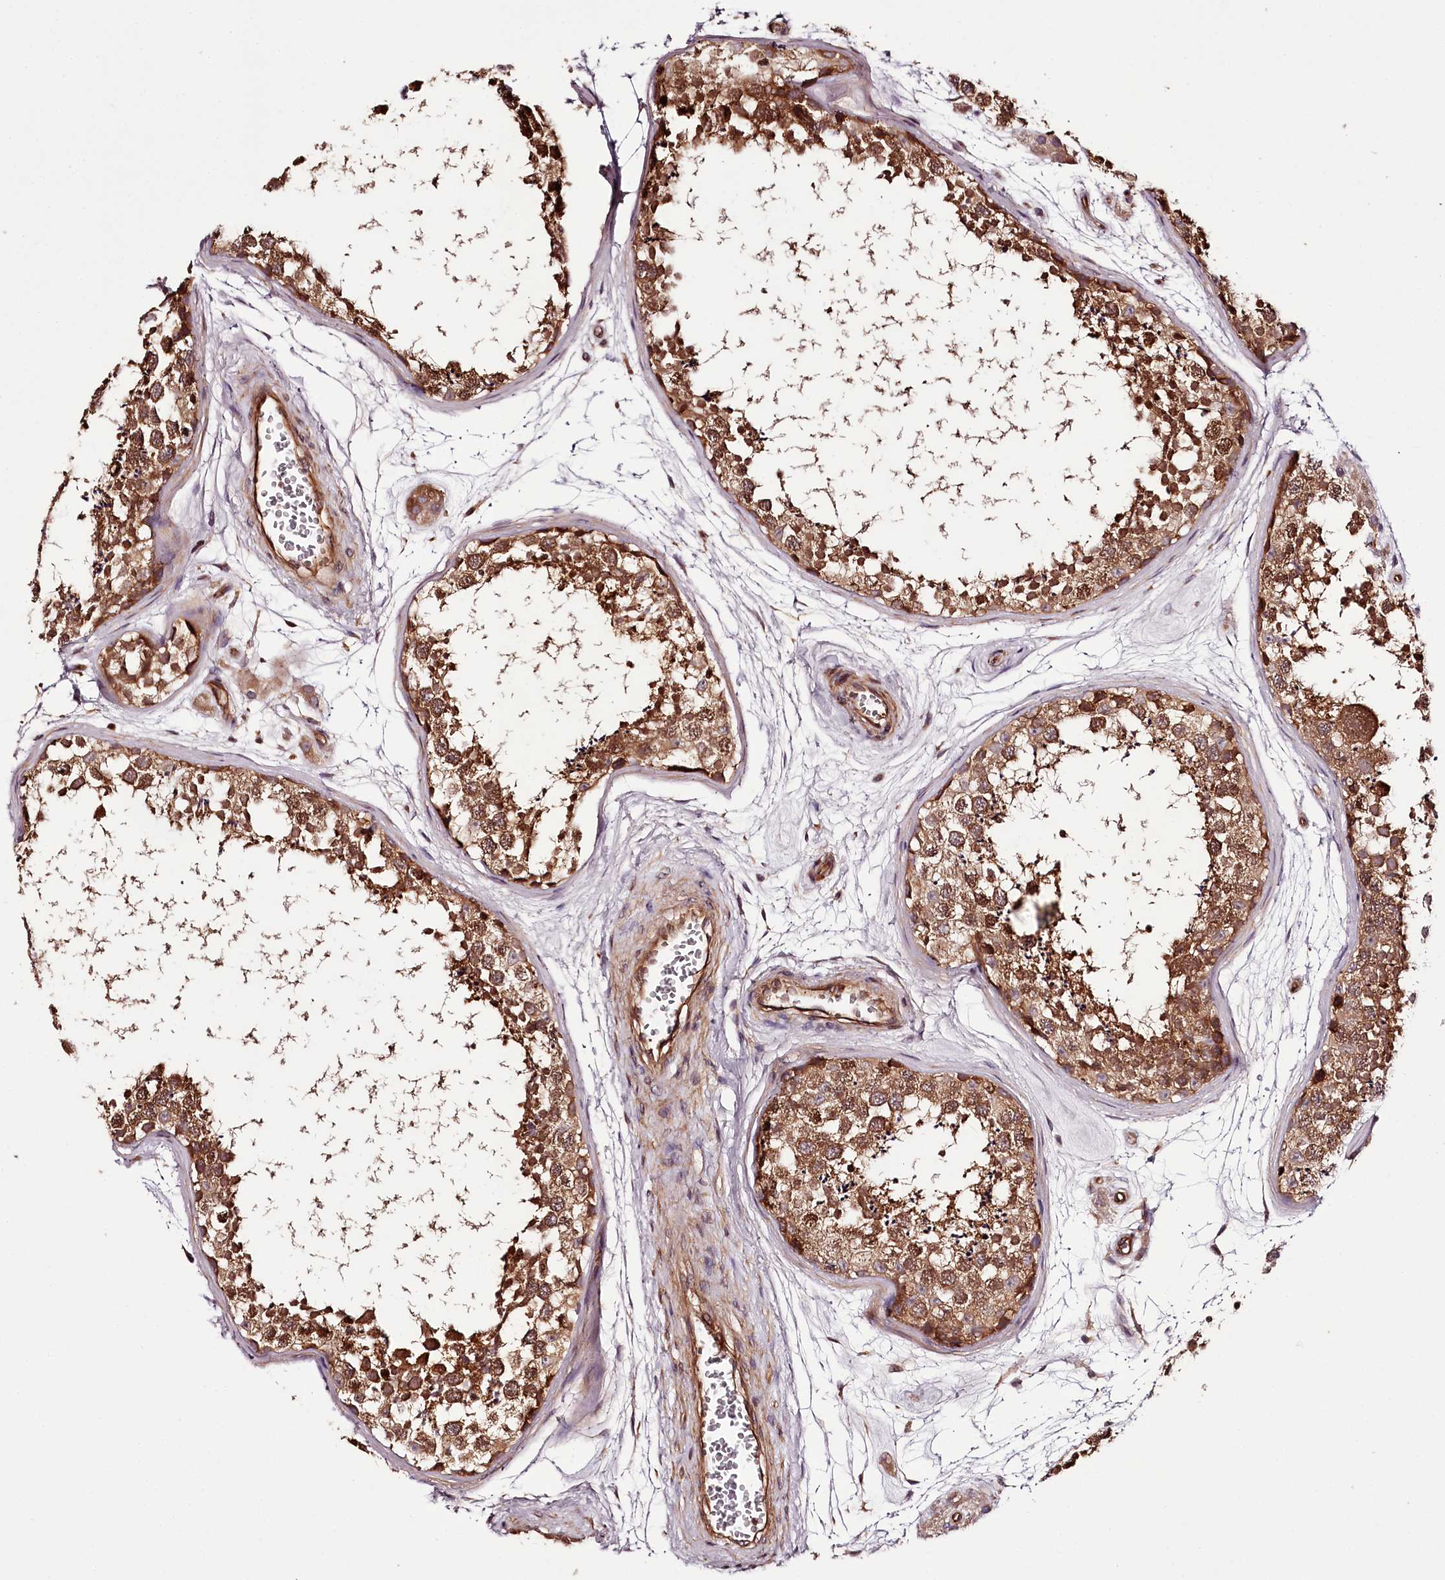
{"staining": {"intensity": "moderate", "quantity": ">75%", "location": "cytoplasmic/membranous"}, "tissue": "testis", "cell_type": "Cells in seminiferous ducts", "image_type": "normal", "snomed": [{"axis": "morphology", "description": "Normal tissue, NOS"}, {"axis": "topography", "description": "Testis"}], "caption": "Normal testis displays moderate cytoplasmic/membranous positivity in about >75% of cells in seminiferous ducts, visualized by immunohistochemistry. (DAB IHC with brightfield microscopy, high magnification).", "gene": "TARS1", "patient": {"sex": "male", "age": 56}}